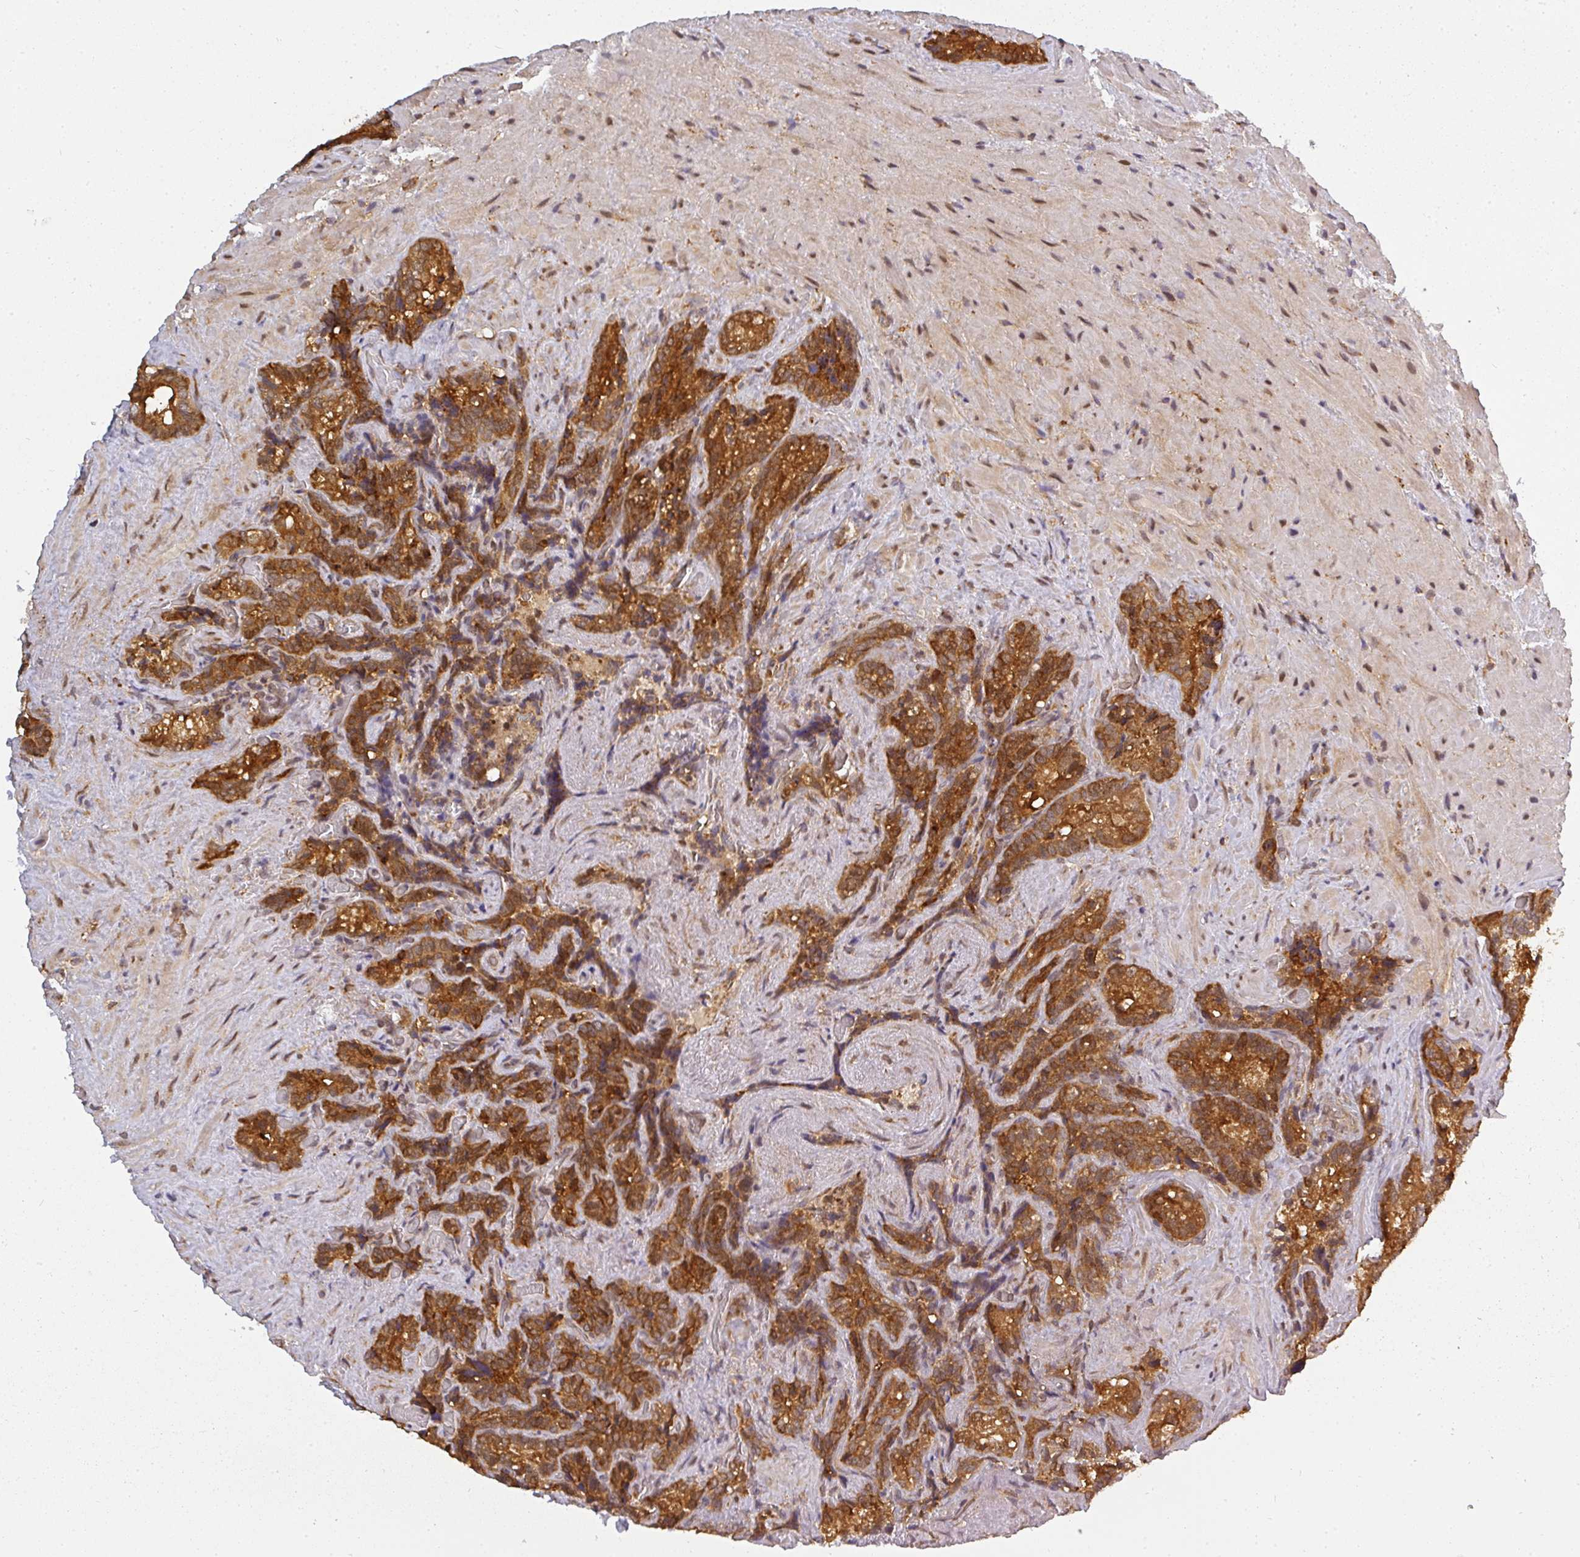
{"staining": {"intensity": "strong", "quantity": ">75%", "location": "cytoplasmic/membranous"}, "tissue": "seminal vesicle", "cell_type": "Glandular cells", "image_type": "normal", "snomed": [{"axis": "morphology", "description": "Normal tissue, NOS"}, {"axis": "topography", "description": "Seminal veicle"}], "caption": "The histopathology image displays immunohistochemical staining of benign seminal vesicle. There is strong cytoplasmic/membranous staining is present in about >75% of glandular cells.", "gene": "PPP6R3", "patient": {"sex": "male", "age": 62}}